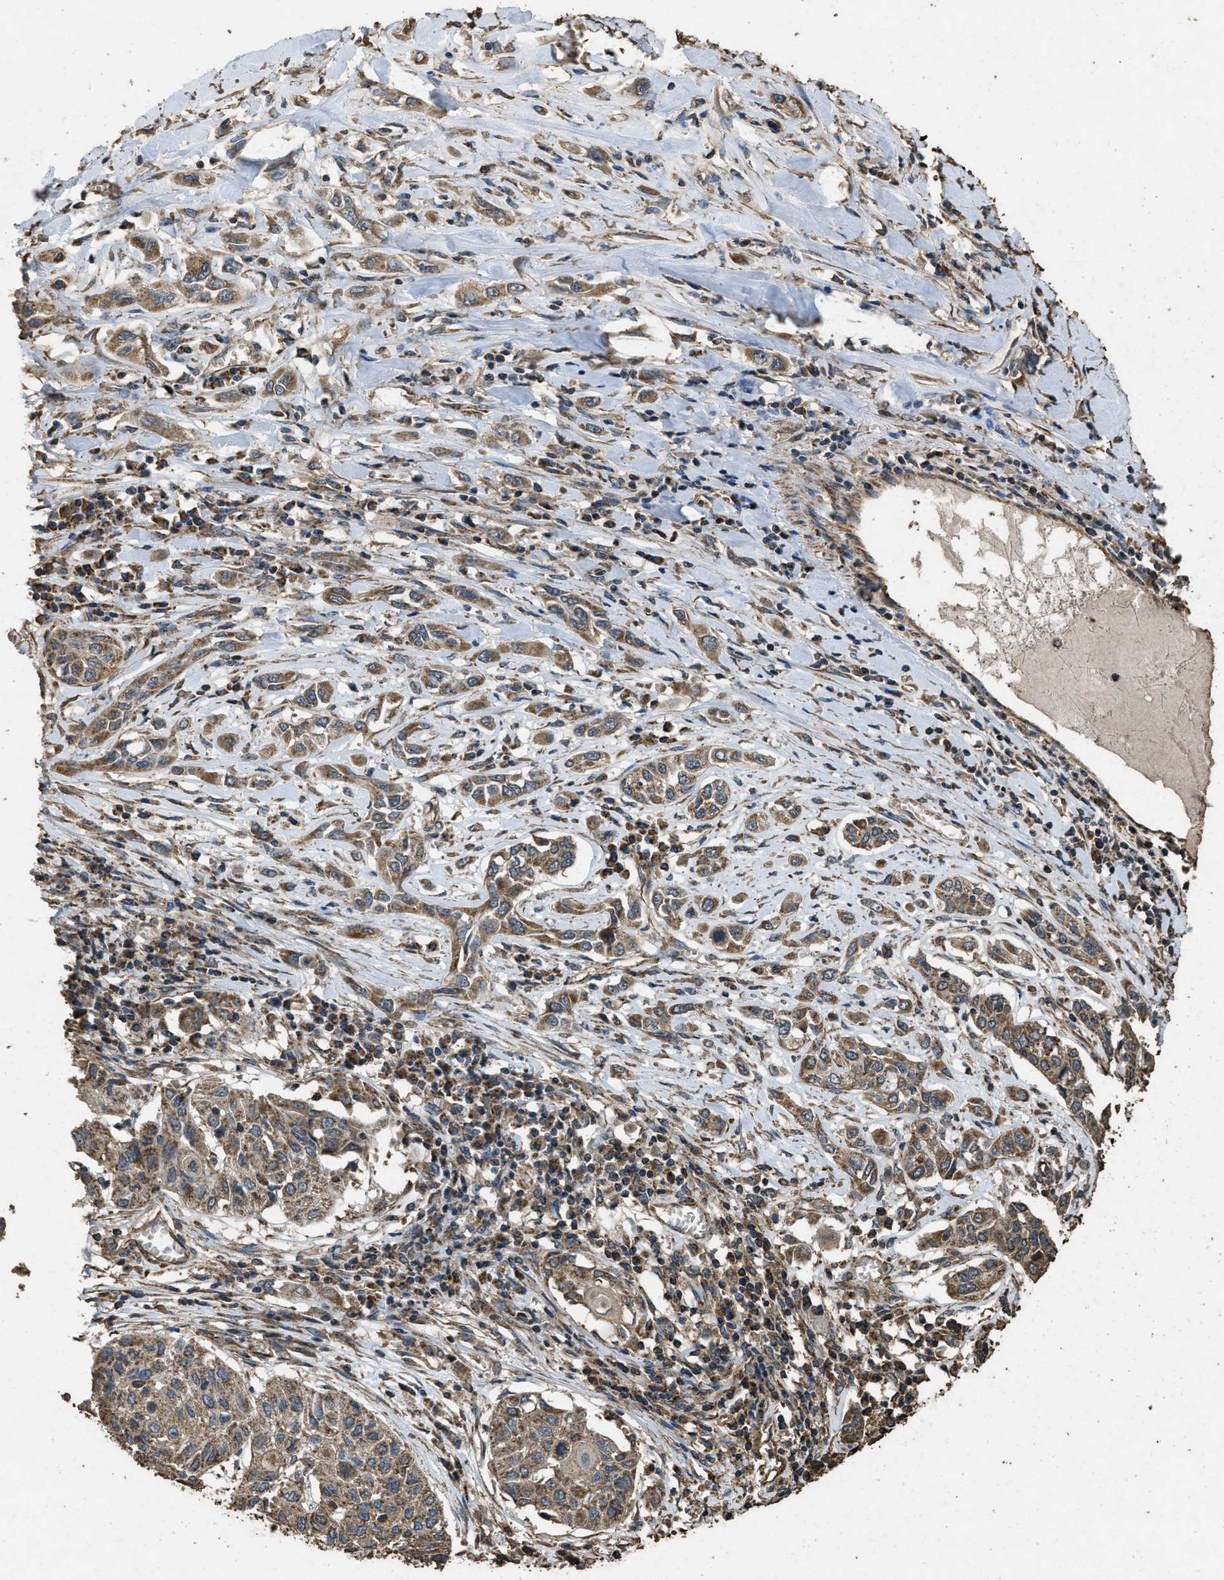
{"staining": {"intensity": "moderate", "quantity": ">75%", "location": "cytoplasmic/membranous"}, "tissue": "lung cancer", "cell_type": "Tumor cells", "image_type": "cancer", "snomed": [{"axis": "morphology", "description": "Squamous cell carcinoma, NOS"}, {"axis": "topography", "description": "Lung"}], "caption": "A medium amount of moderate cytoplasmic/membranous positivity is present in approximately >75% of tumor cells in lung cancer tissue.", "gene": "CYRIA", "patient": {"sex": "male", "age": 71}}